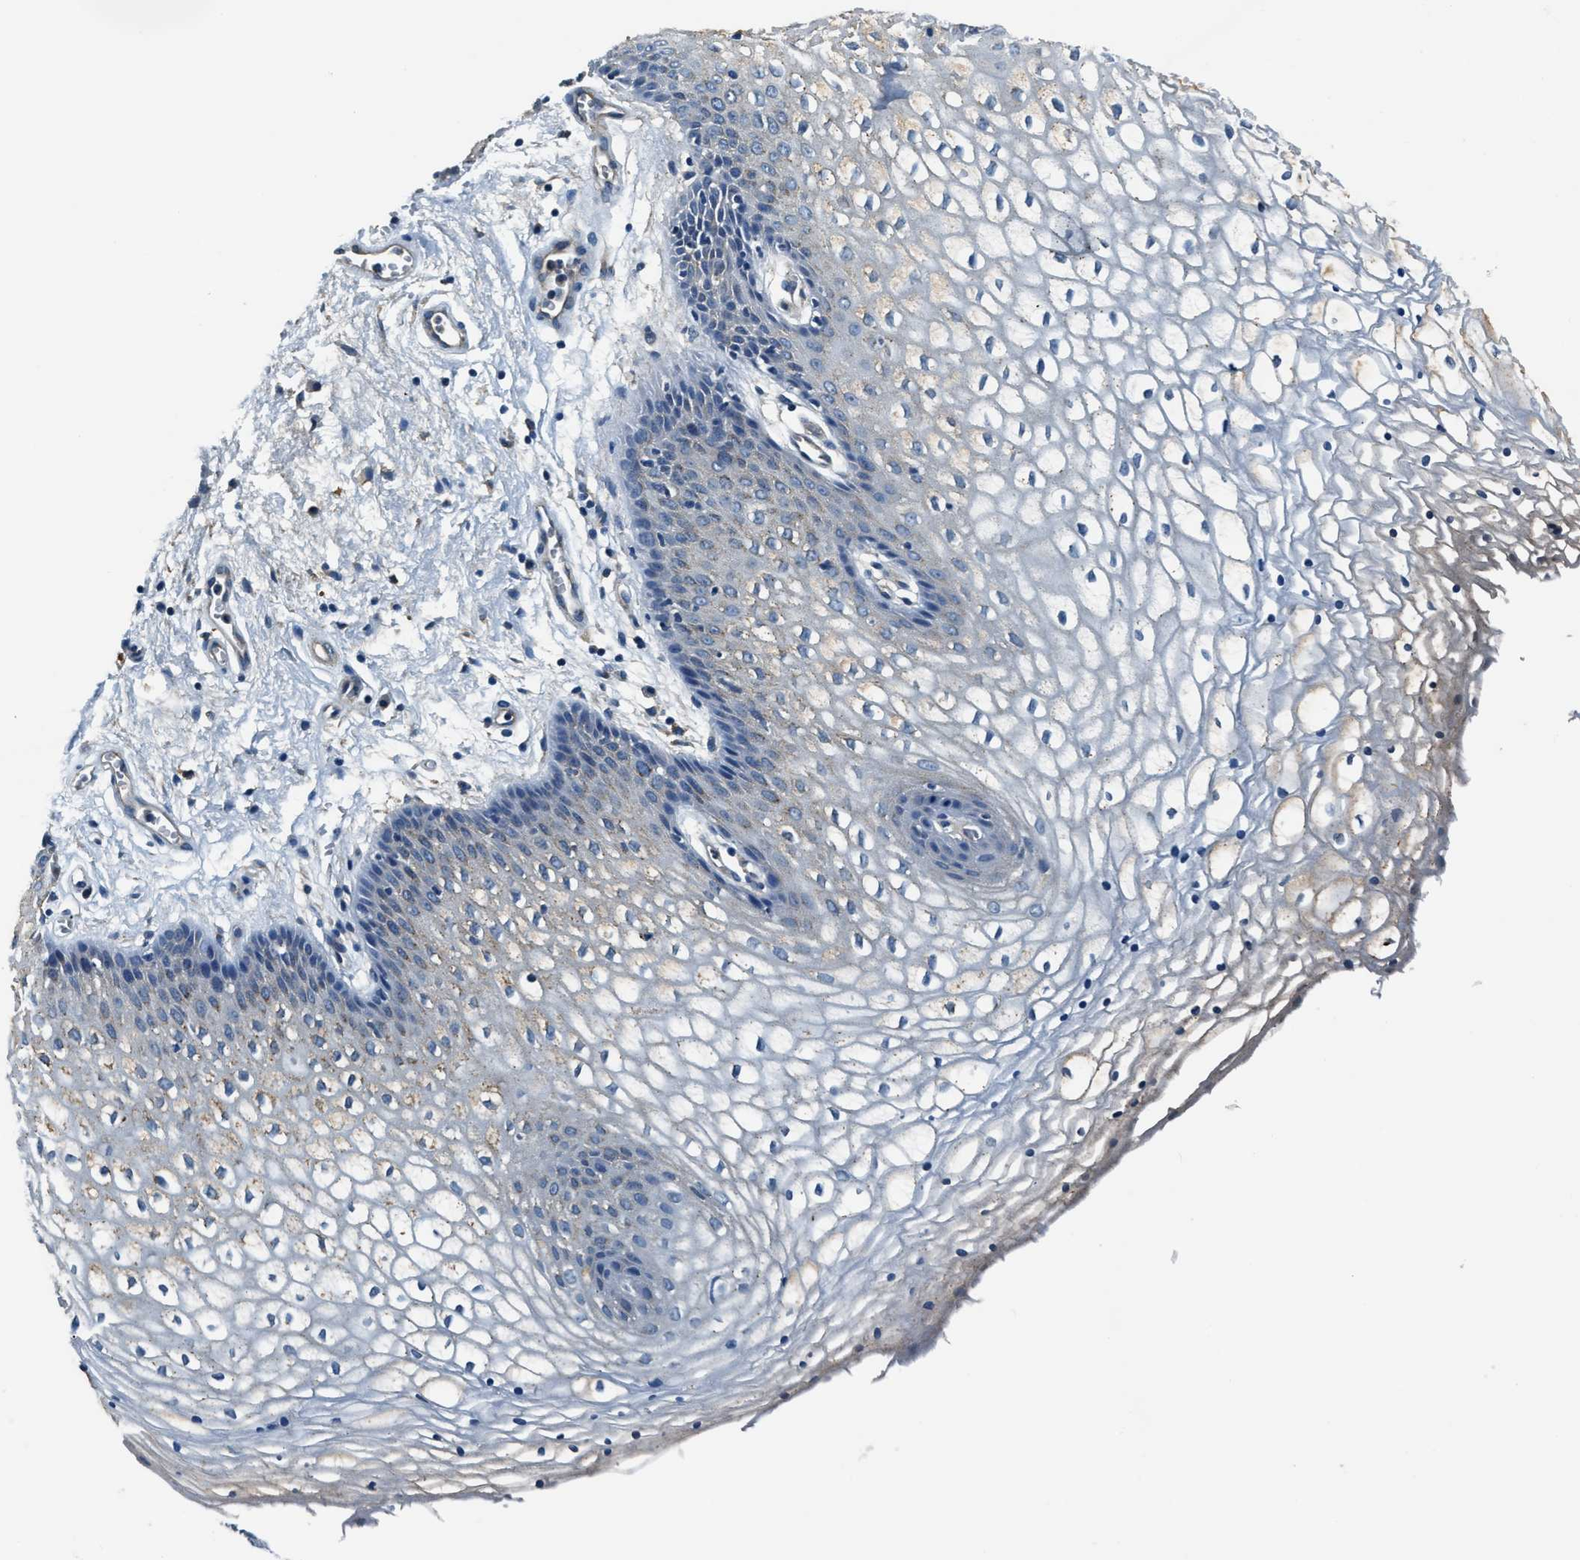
{"staining": {"intensity": "weak", "quantity": "<25%", "location": "cytoplasmic/membranous"}, "tissue": "vagina", "cell_type": "Squamous epithelial cells", "image_type": "normal", "snomed": [{"axis": "morphology", "description": "Normal tissue, NOS"}, {"axis": "topography", "description": "Vagina"}], "caption": "Immunohistochemistry image of normal vagina: human vagina stained with DAB exhibits no significant protein staining in squamous epithelial cells.", "gene": "EEA1", "patient": {"sex": "female", "age": 34}}